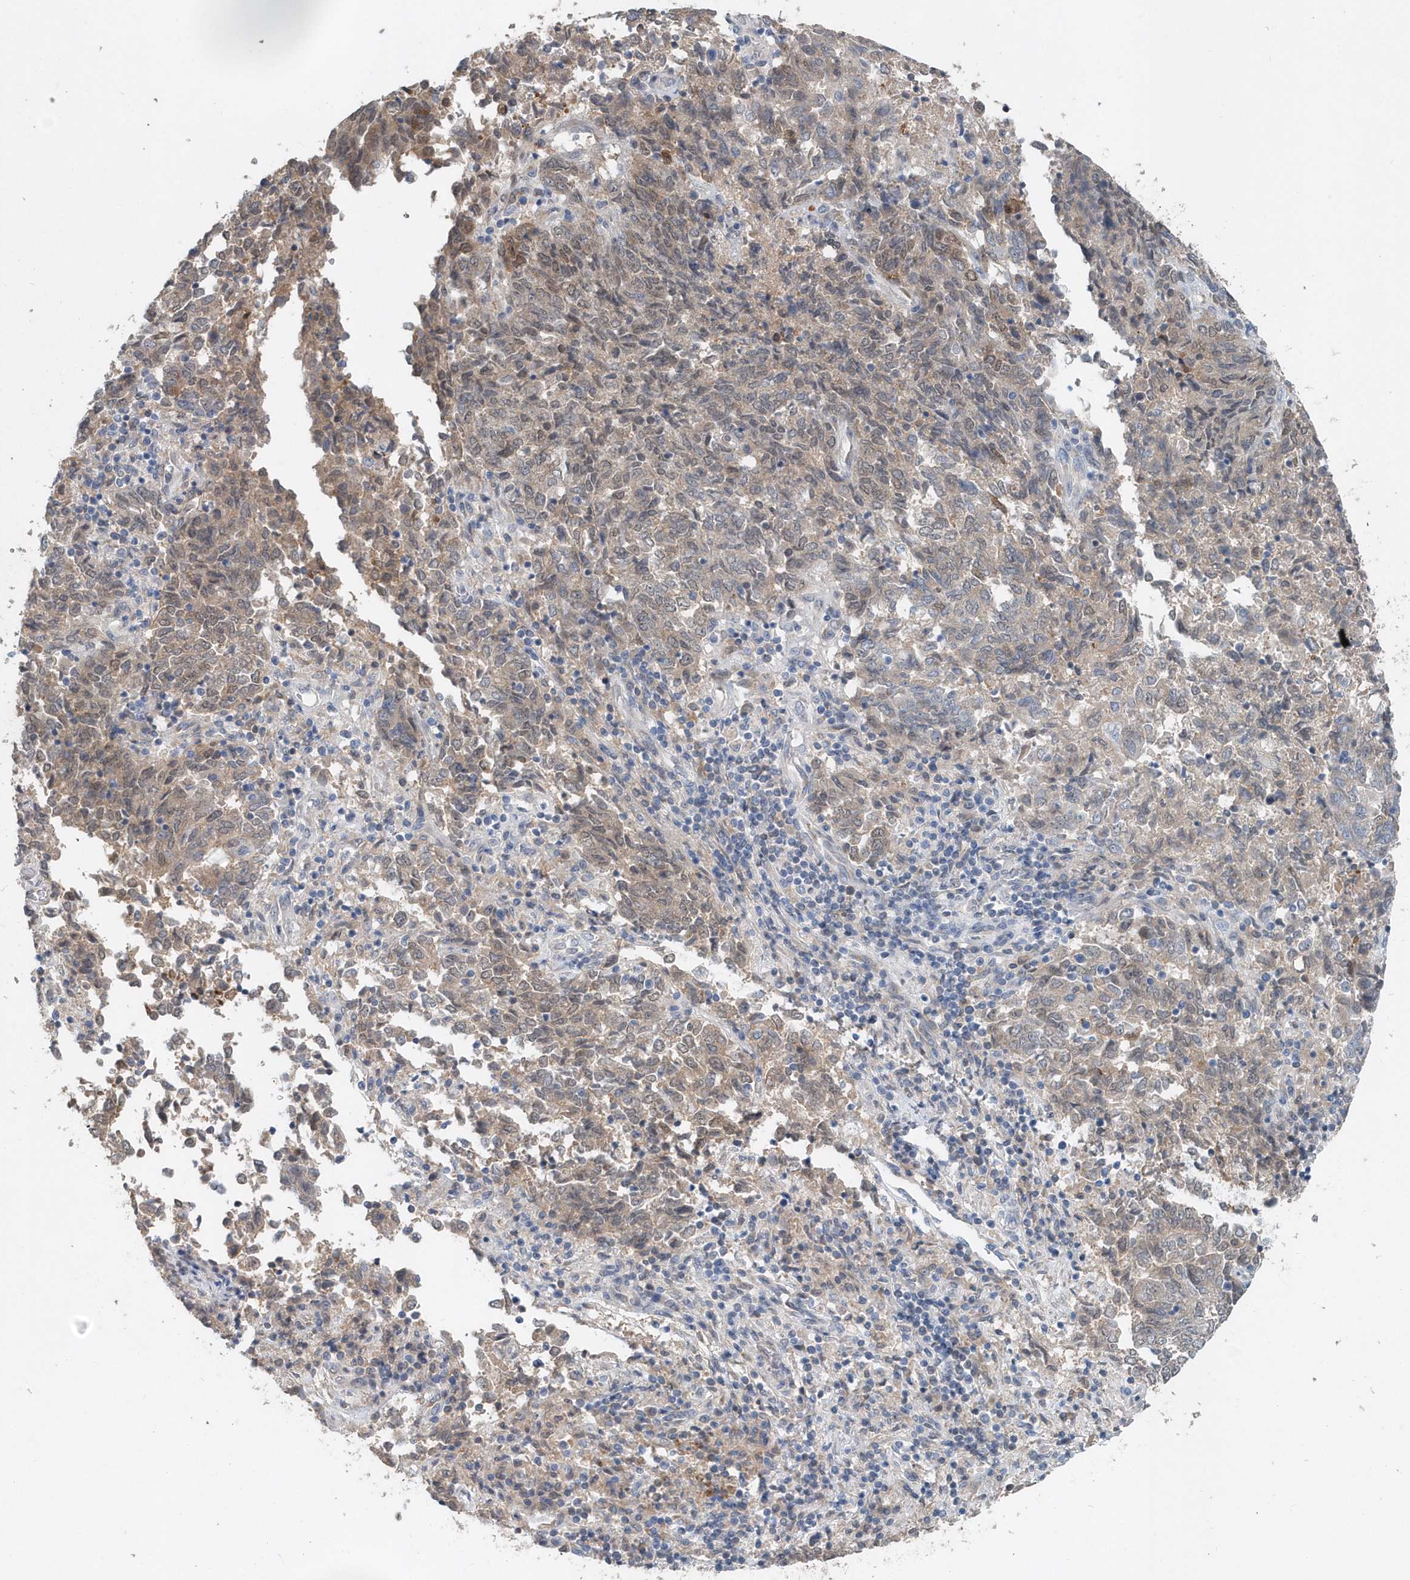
{"staining": {"intensity": "weak", "quantity": ">75%", "location": "cytoplasmic/membranous,nuclear"}, "tissue": "endometrial cancer", "cell_type": "Tumor cells", "image_type": "cancer", "snomed": [{"axis": "morphology", "description": "Adenocarcinoma, NOS"}, {"axis": "topography", "description": "Endometrium"}], "caption": "Tumor cells reveal weak cytoplasmic/membranous and nuclear staining in about >75% of cells in adenocarcinoma (endometrial).", "gene": "PFN2", "patient": {"sex": "female", "age": 80}}